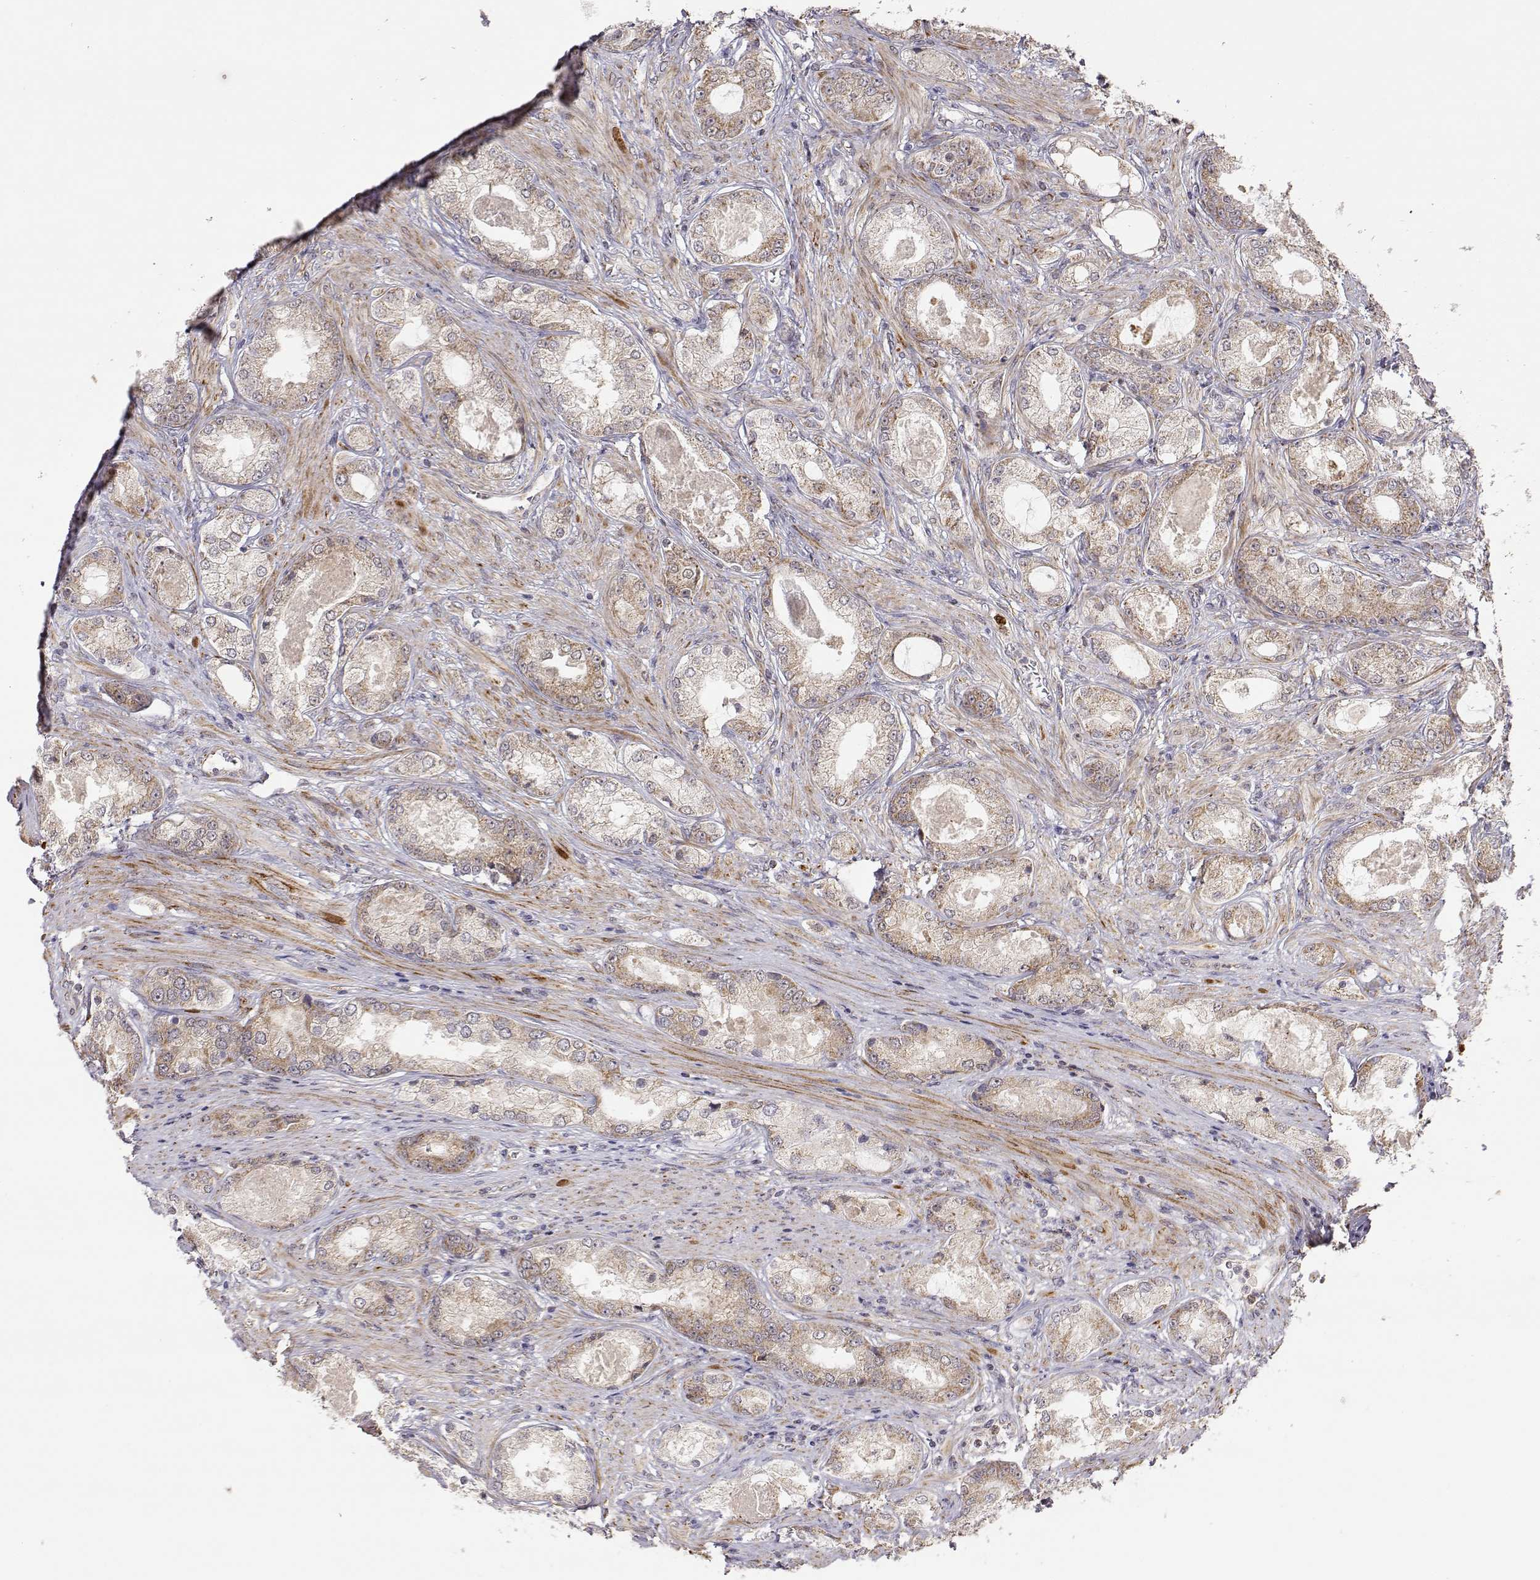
{"staining": {"intensity": "weak", "quantity": ">75%", "location": "cytoplasmic/membranous"}, "tissue": "prostate cancer", "cell_type": "Tumor cells", "image_type": "cancer", "snomed": [{"axis": "morphology", "description": "Adenocarcinoma, Low grade"}, {"axis": "topography", "description": "Prostate"}], "caption": "Weak cytoplasmic/membranous staining for a protein is identified in about >75% of tumor cells of prostate cancer (adenocarcinoma (low-grade)) using immunohistochemistry (IHC).", "gene": "EXOG", "patient": {"sex": "male", "age": 68}}